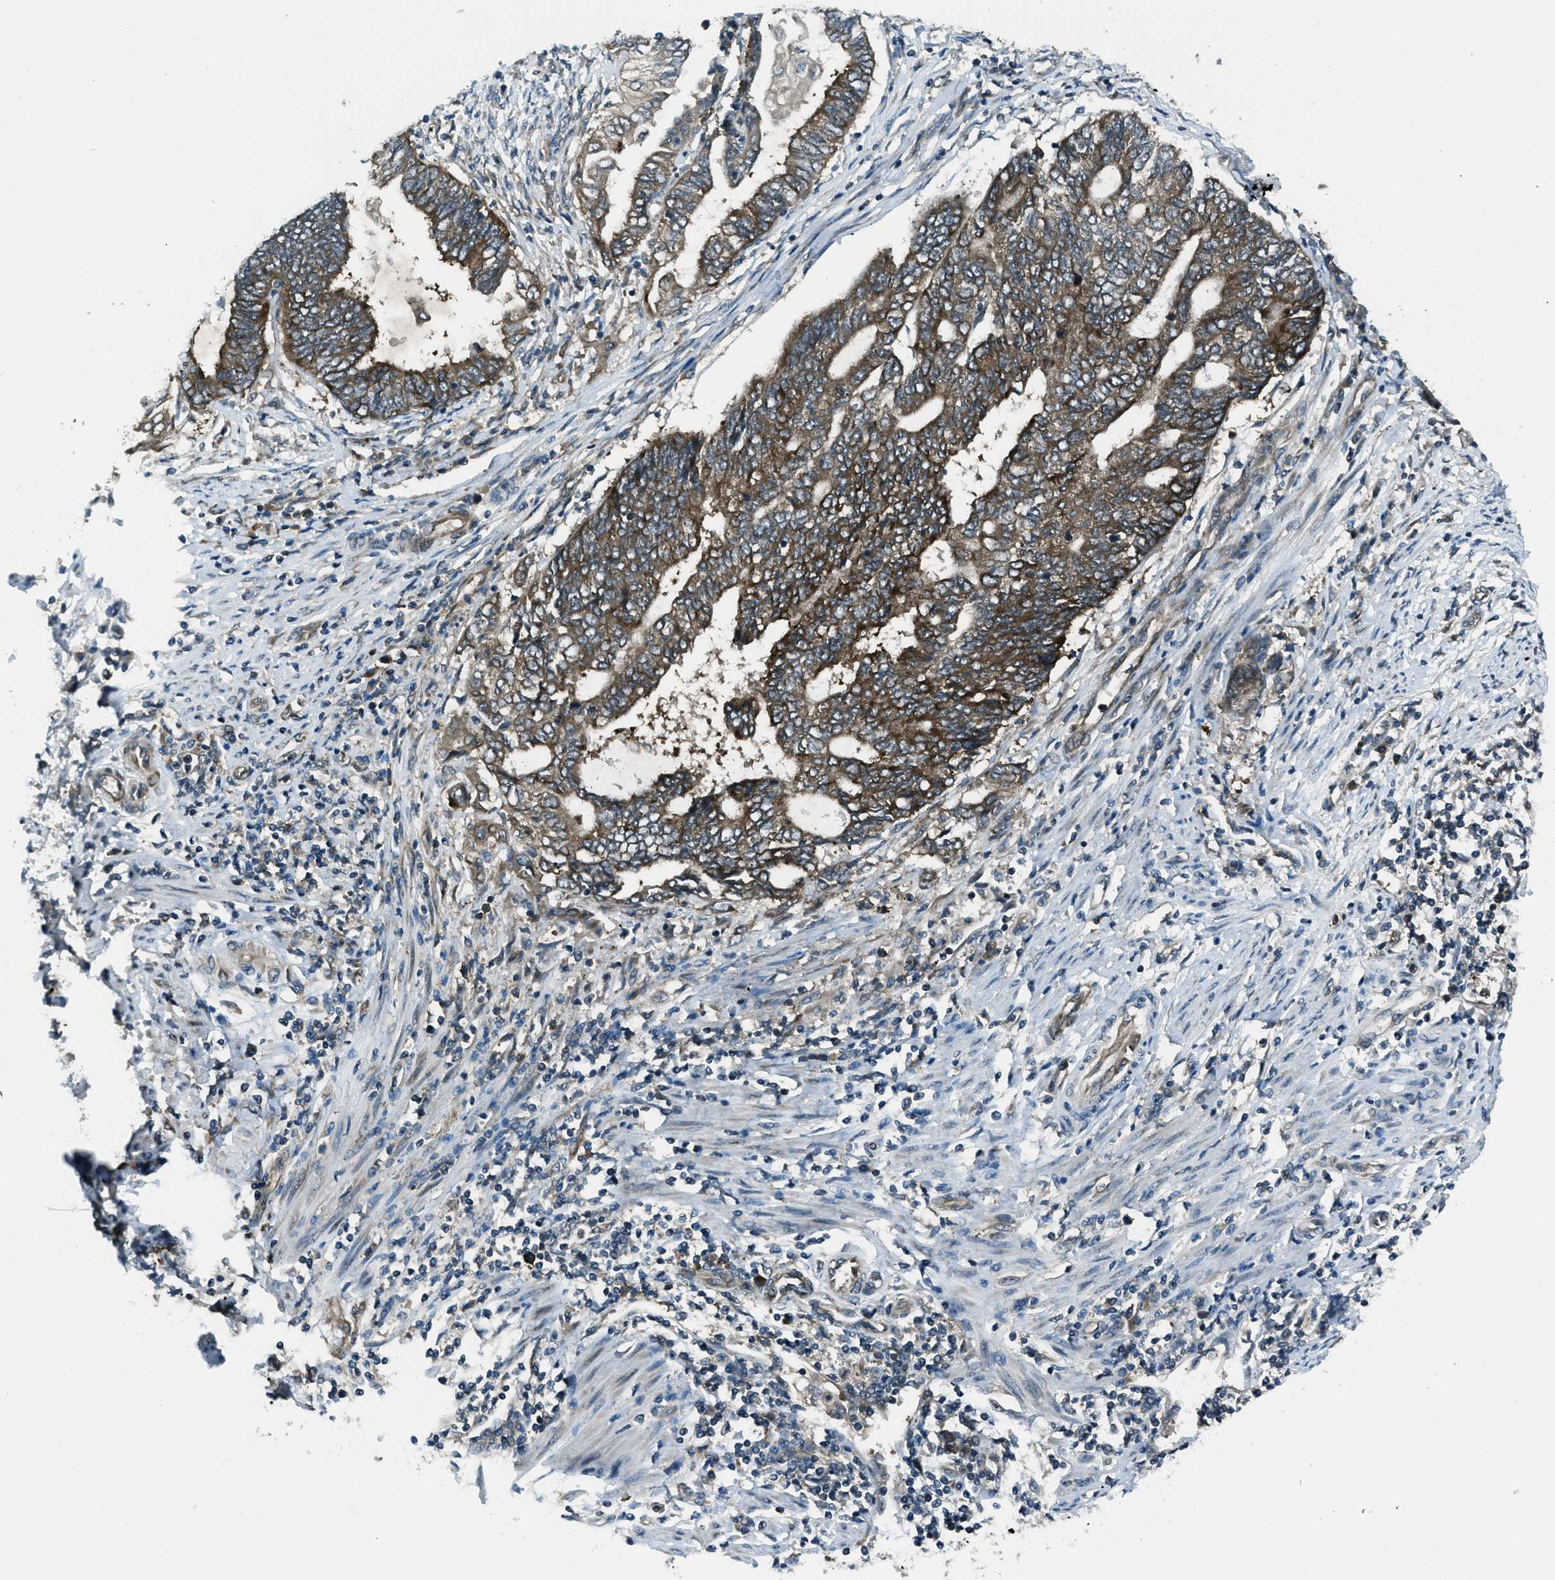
{"staining": {"intensity": "strong", "quantity": ">75%", "location": "cytoplasmic/membranous"}, "tissue": "endometrial cancer", "cell_type": "Tumor cells", "image_type": "cancer", "snomed": [{"axis": "morphology", "description": "Adenocarcinoma, NOS"}, {"axis": "topography", "description": "Uterus"}, {"axis": "topography", "description": "Endometrium"}], "caption": "Immunohistochemistry (IHC) (DAB (3,3'-diaminobenzidine)) staining of human adenocarcinoma (endometrial) demonstrates strong cytoplasmic/membranous protein expression in about >75% of tumor cells. (DAB IHC, brown staining for protein, blue staining for nuclei).", "gene": "ASAP2", "patient": {"sex": "female", "age": 70}}